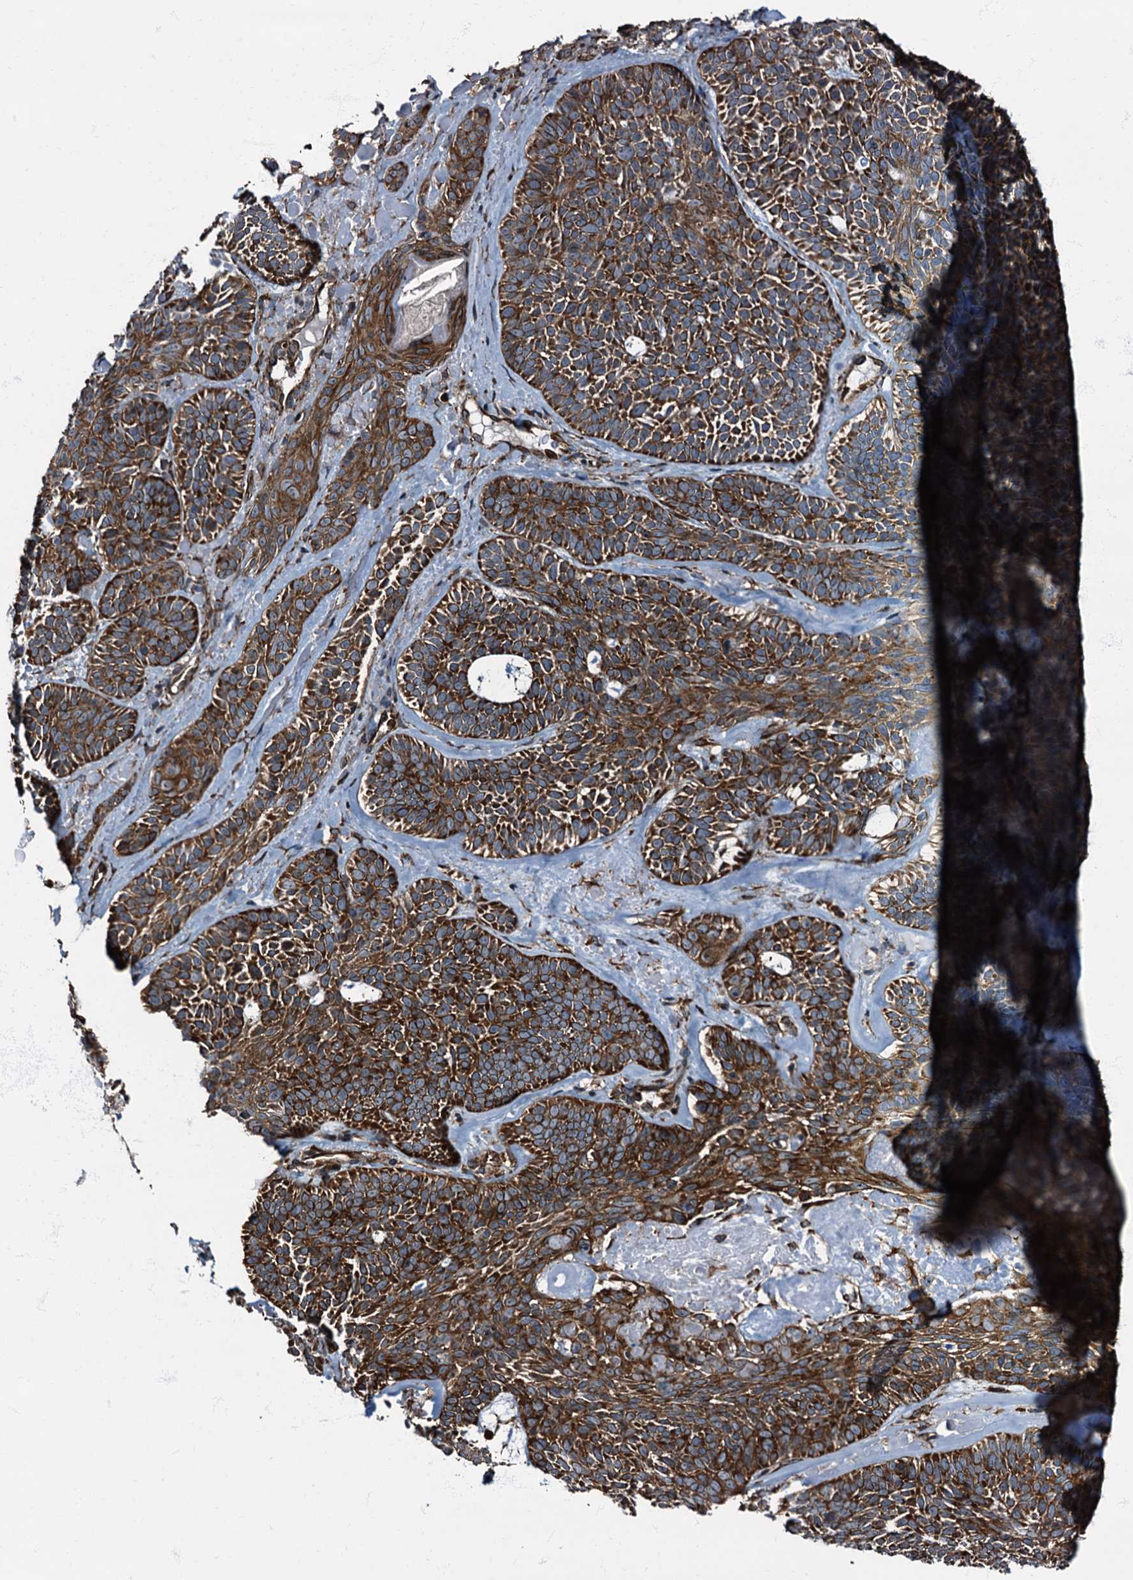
{"staining": {"intensity": "strong", "quantity": ">75%", "location": "cytoplasmic/membranous"}, "tissue": "skin cancer", "cell_type": "Tumor cells", "image_type": "cancer", "snomed": [{"axis": "morphology", "description": "Basal cell carcinoma"}, {"axis": "topography", "description": "Skin"}], "caption": "IHC photomicrograph of neoplastic tissue: skin basal cell carcinoma stained using immunohistochemistry displays high levels of strong protein expression localized specifically in the cytoplasmic/membranous of tumor cells, appearing as a cytoplasmic/membranous brown color.", "gene": "ATP2C1", "patient": {"sex": "male", "age": 85}}